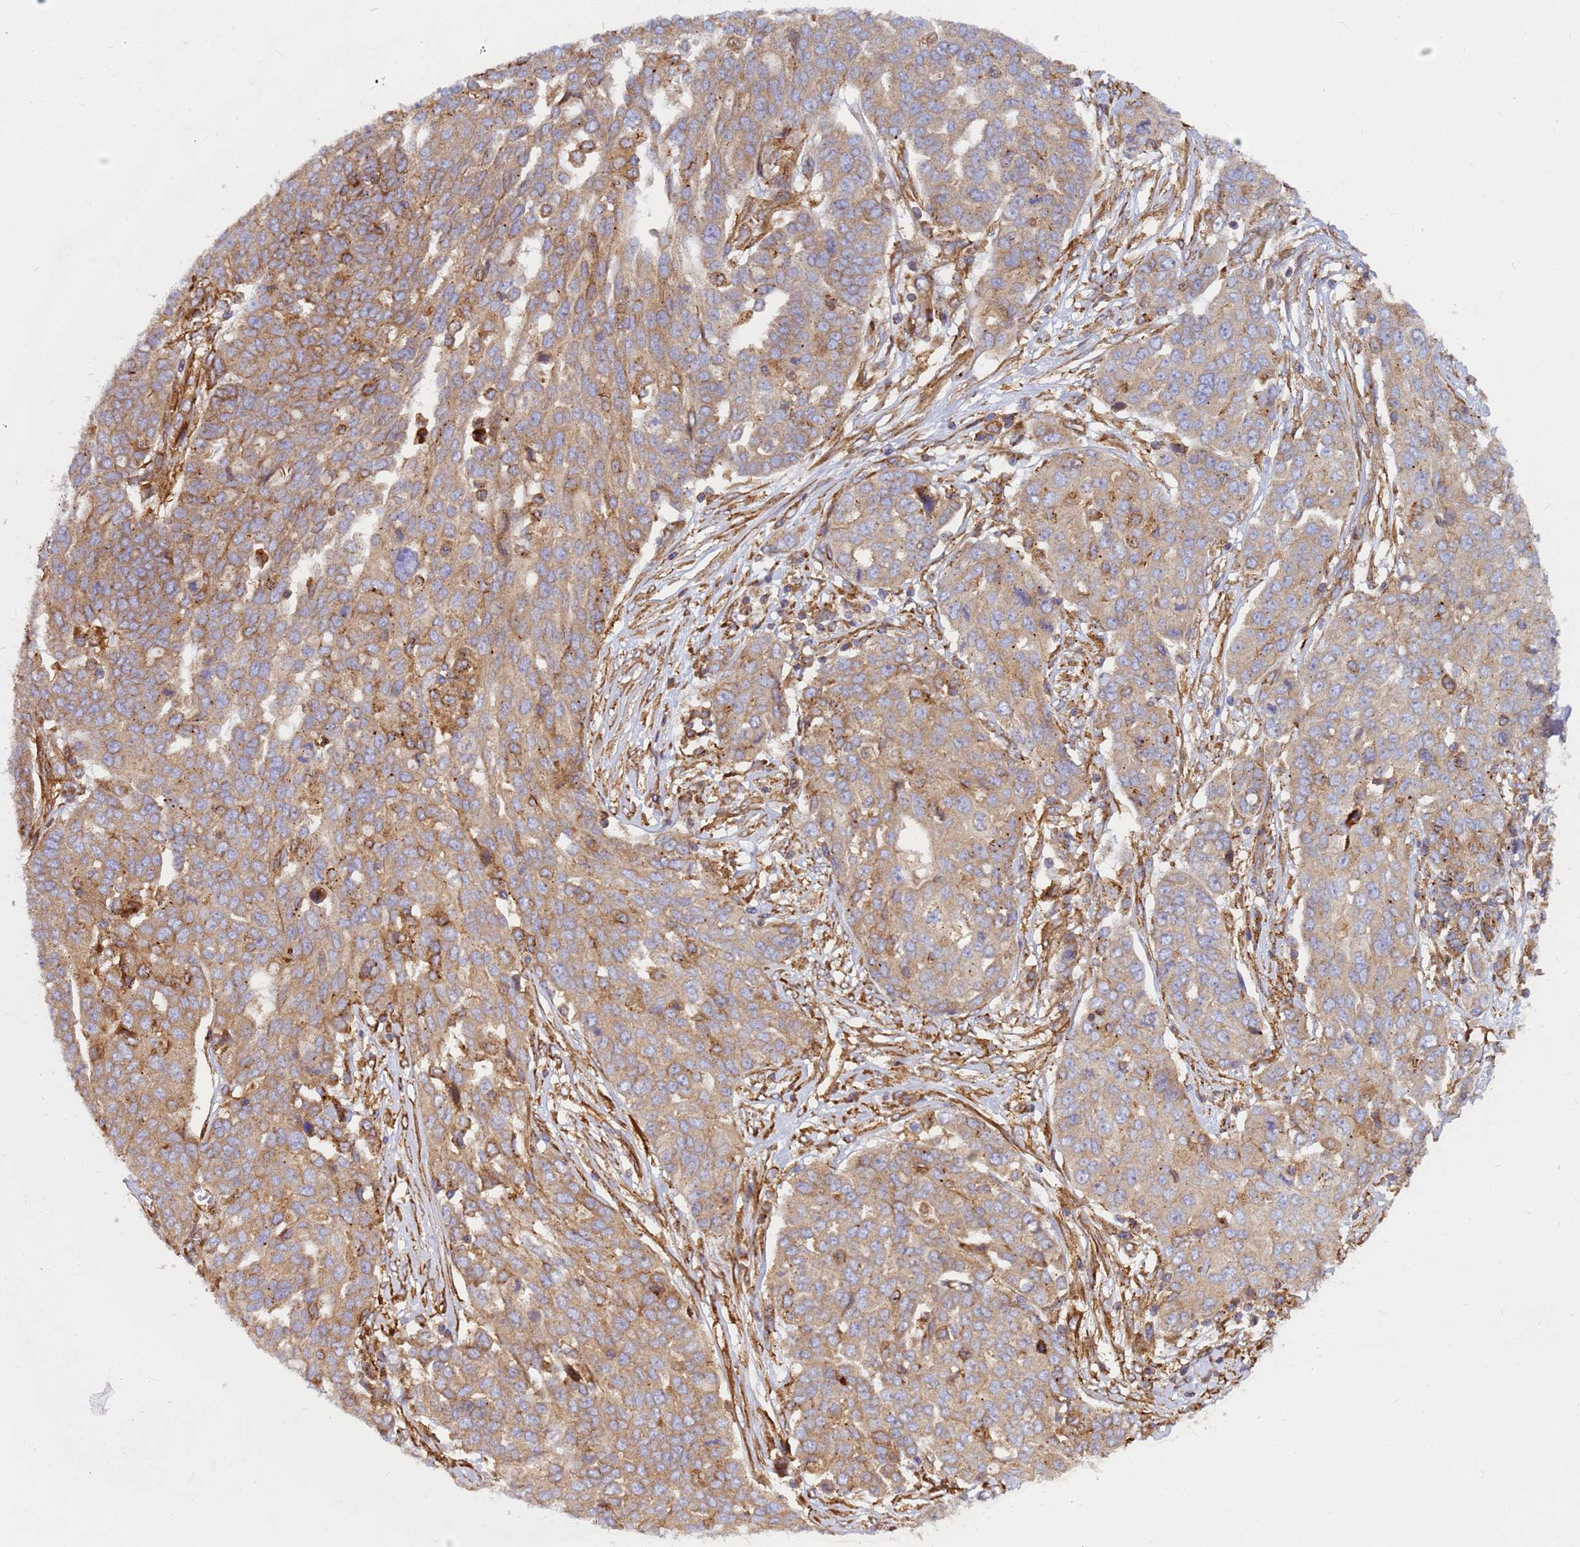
{"staining": {"intensity": "weak", "quantity": ">75%", "location": "cytoplasmic/membranous"}, "tissue": "ovarian cancer", "cell_type": "Tumor cells", "image_type": "cancer", "snomed": [{"axis": "morphology", "description": "Cystadenocarcinoma, serous, NOS"}, {"axis": "topography", "description": "Soft tissue"}, {"axis": "topography", "description": "Ovary"}], "caption": "Approximately >75% of tumor cells in human ovarian serous cystadenocarcinoma reveal weak cytoplasmic/membranous protein staining as visualized by brown immunohistochemical staining.", "gene": "C2CD5", "patient": {"sex": "female", "age": 57}}